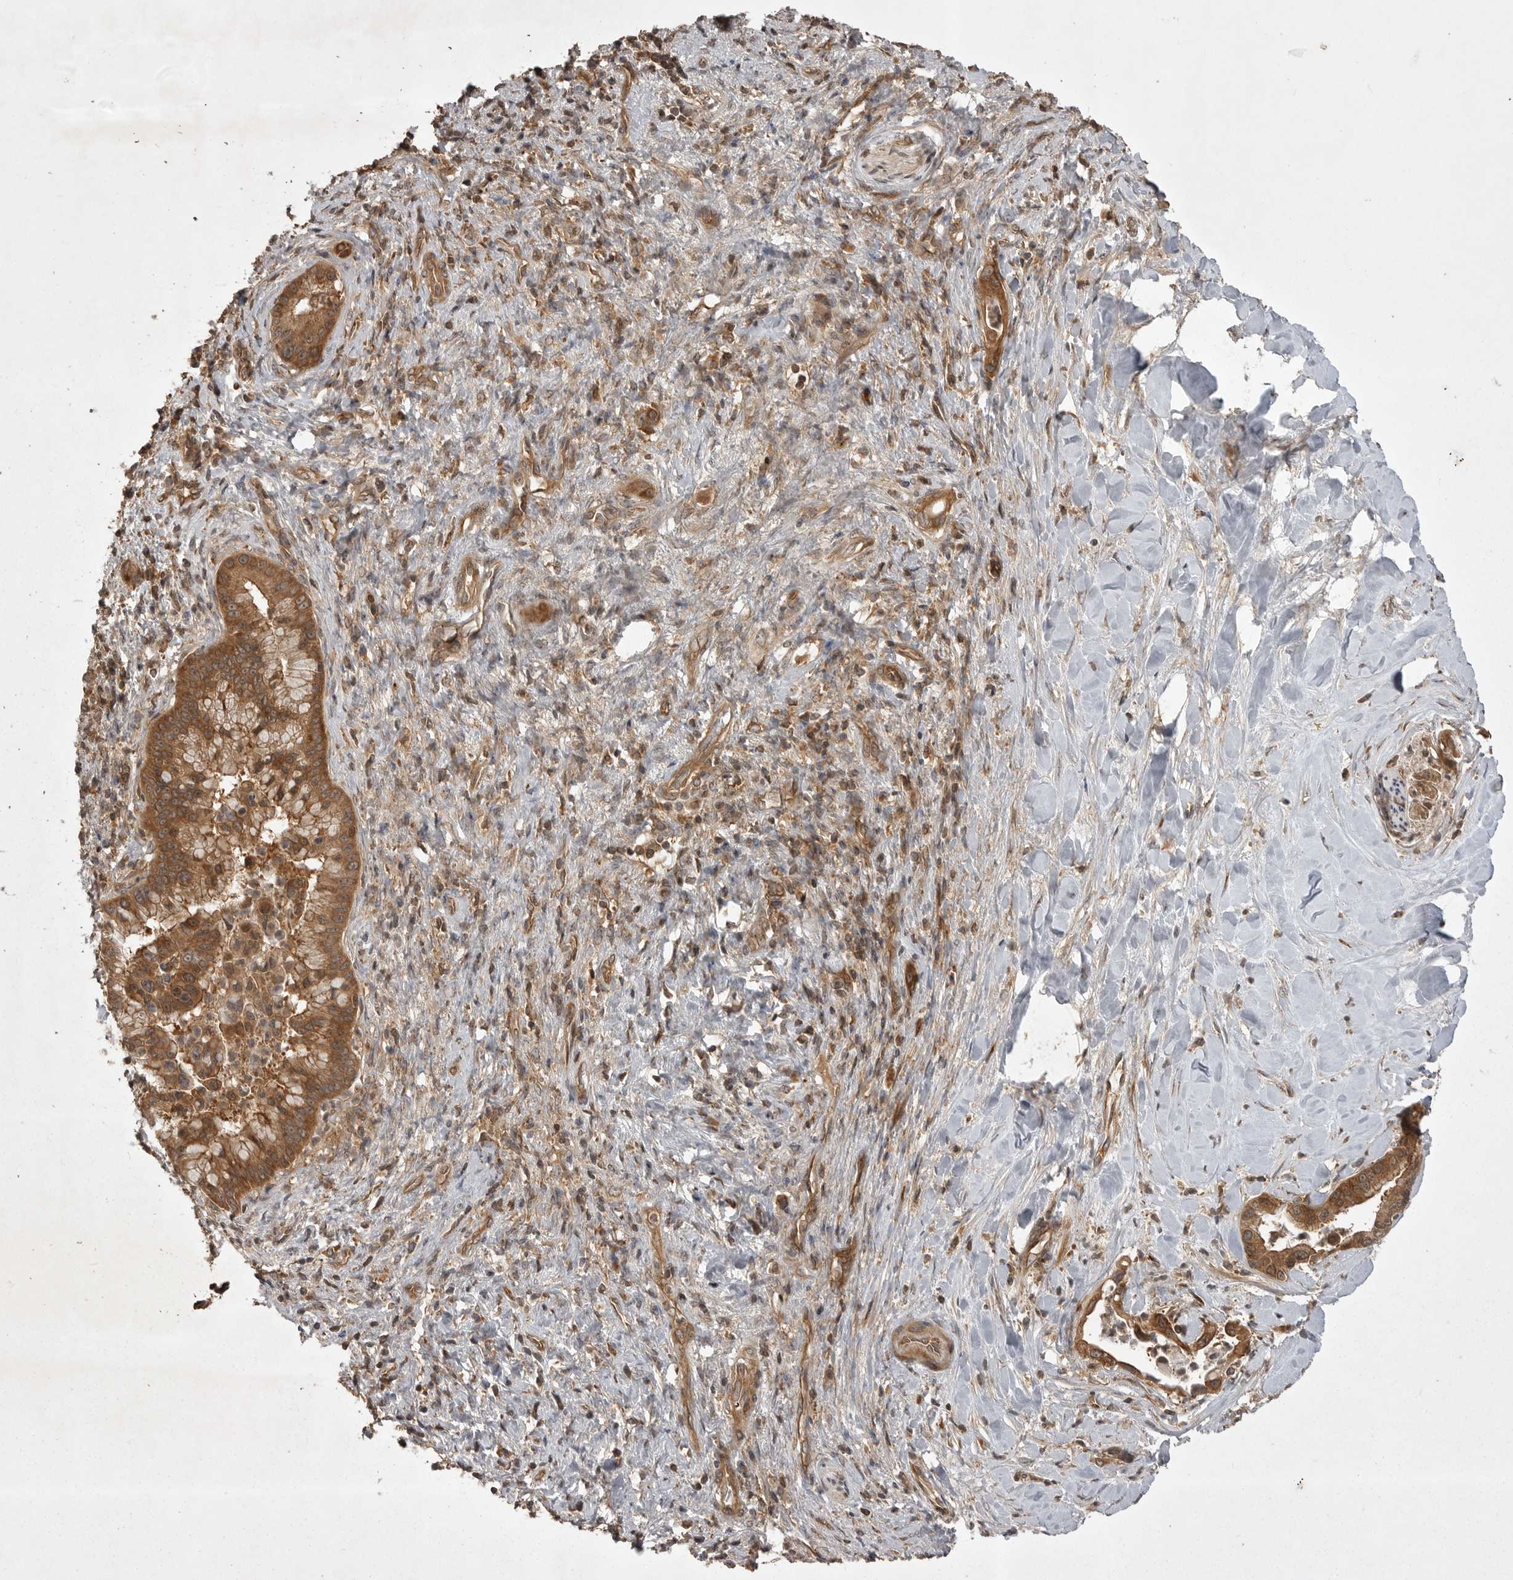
{"staining": {"intensity": "moderate", "quantity": ">75%", "location": "cytoplasmic/membranous"}, "tissue": "liver cancer", "cell_type": "Tumor cells", "image_type": "cancer", "snomed": [{"axis": "morphology", "description": "Cholangiocarcinoma"}, {"axis": "topography", "description": "Liver"}], "caption": "The photomicrograph displays staining of liver cholangiocarcinoma, revealing moderate cytoplasmic/membranous protein staining (brown color) within tumor cells.", "gene": "STK24", "patient": {"sex": "female", "age": 54}}